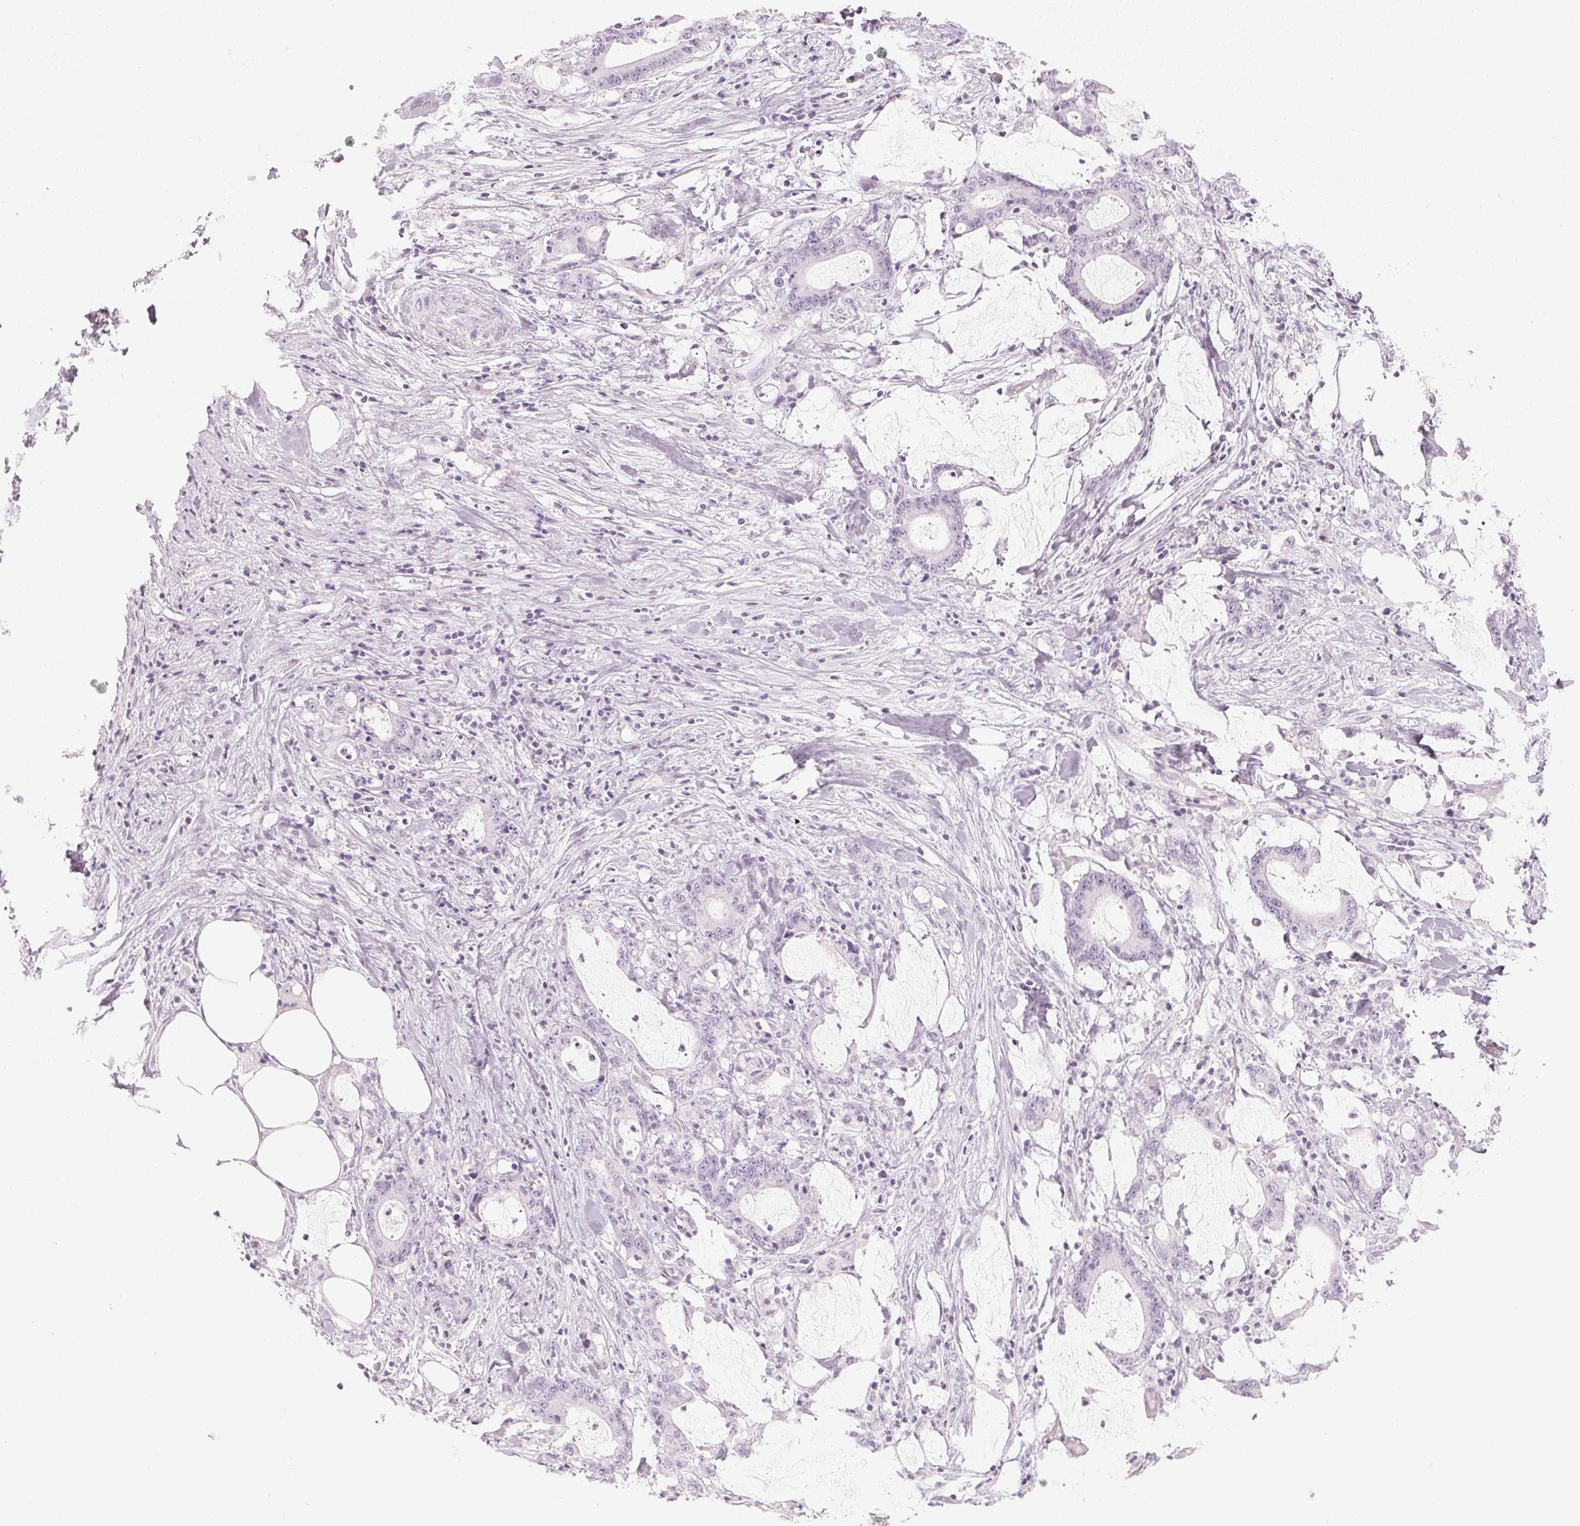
{"staining": {"intensity": "negative", "quantity": "none", "location": "none"}, "tissue": "stomach cancer", "cell_type": "Tumor cells", "image_type": "cancer", "snomed": [{"axis": "morphology", "description": "Adenocarcinoma, NOS"}, {"axis": "topography", "description": "Stomach, upper"}], "caption": "The micrograph exhibits no staining of tumor cells in stomach cancer.", "gene": "SLC22A8", "patient": {"sex": "male", "age": 68}}